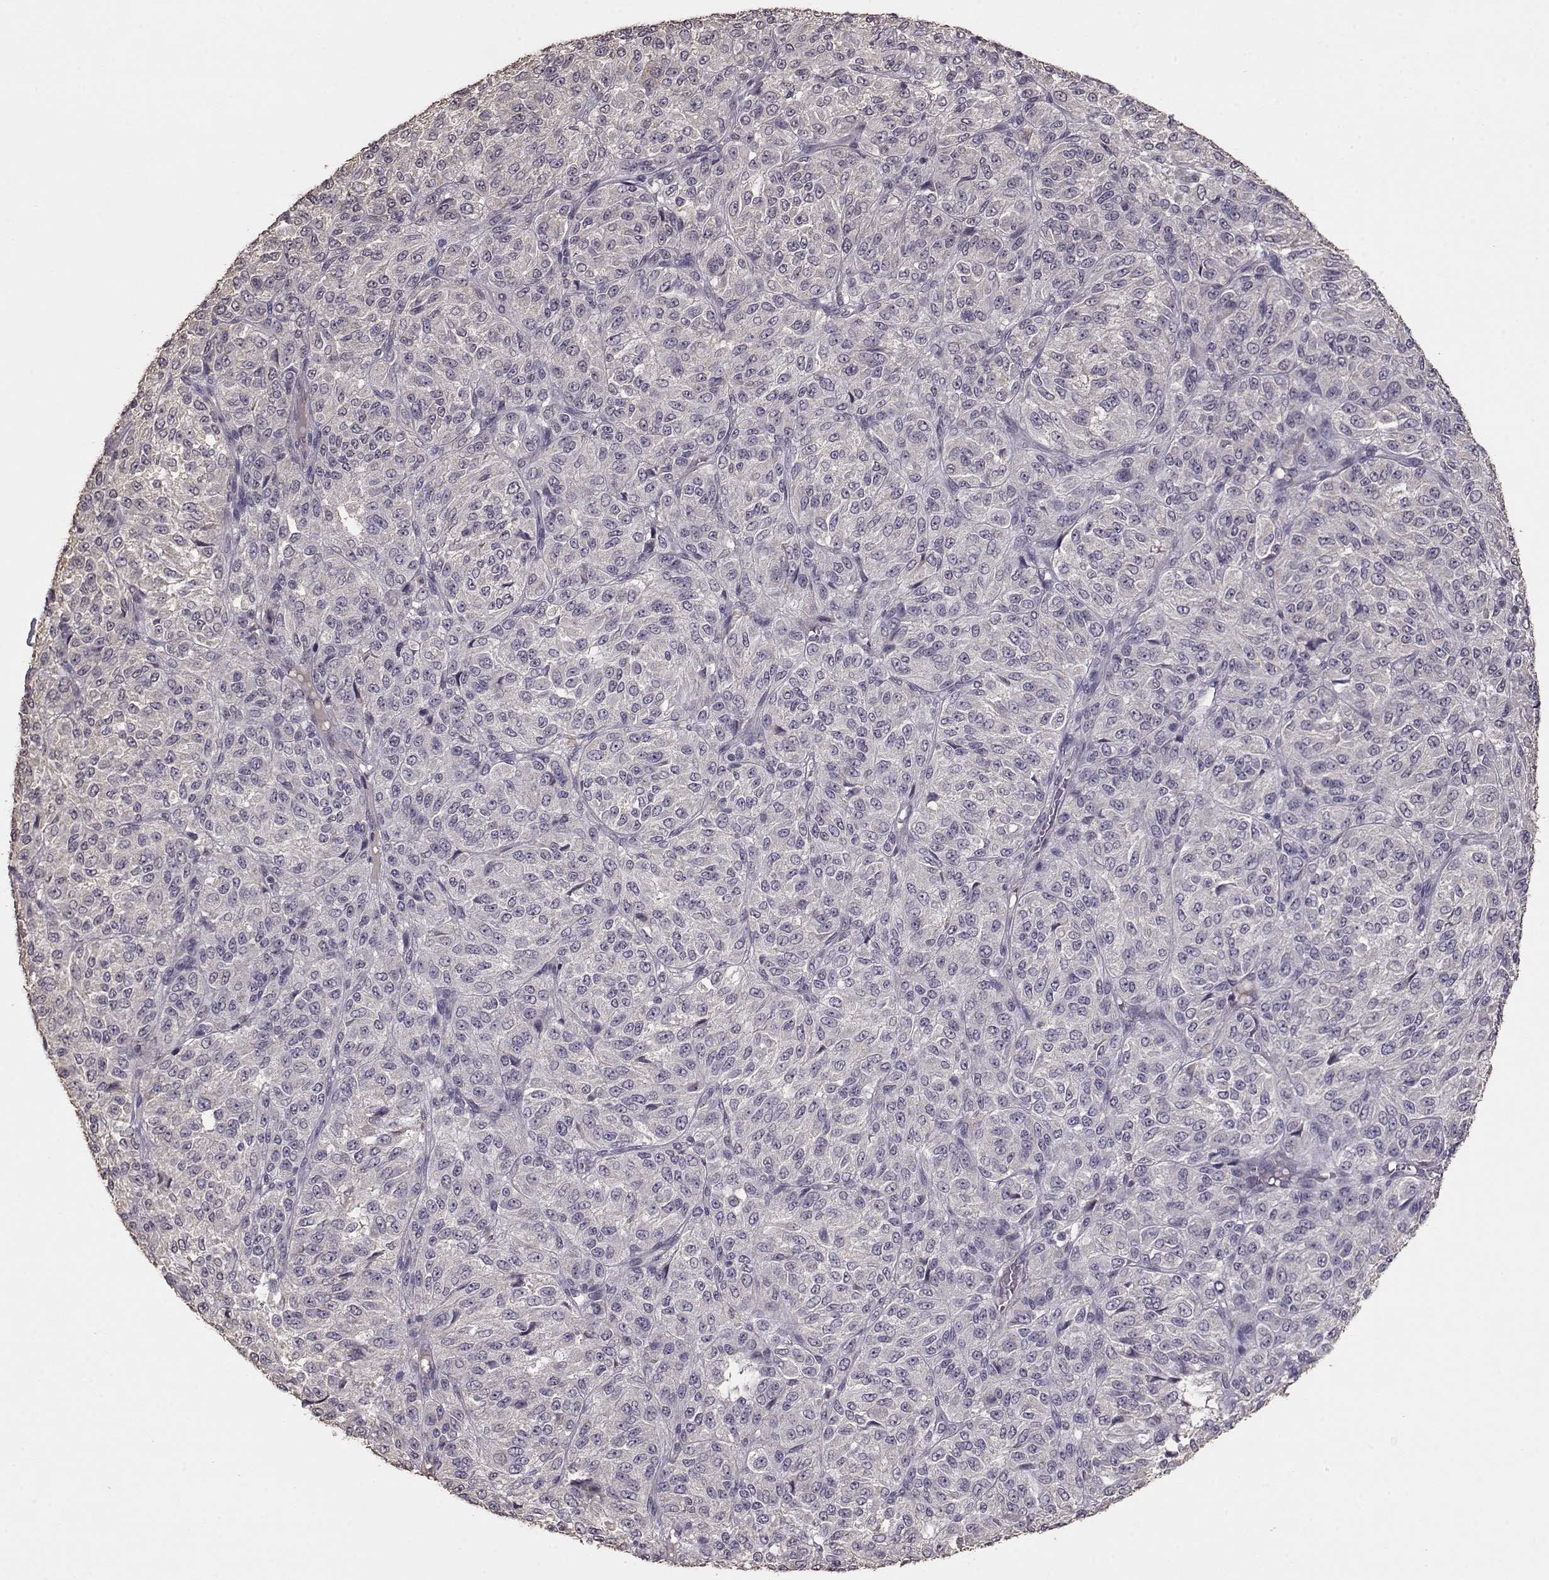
{"staining": {"intensity": "negative", "quantity": "none", "location": "none"}, "tissue": "melanoma", "cell_type": "Tumor cells", "image_type": "cancer", "snomed": [{"axis": "morphology", "description": "Malignant melanoma, Metastatic site"}, {"axis": "topography", "description": "Brain"}], "caption": "Immunohistochemical staining of melanoma shows no significant positivity in tumor cells. (Stains: DAB (3,3'-diaminobenzidine) IHC with hematoxylin counter stain, Microscopy: brightfield microscopy at high magnification).", "gene": "PMCH", "patient": {"sex": "female", "age": 56}}